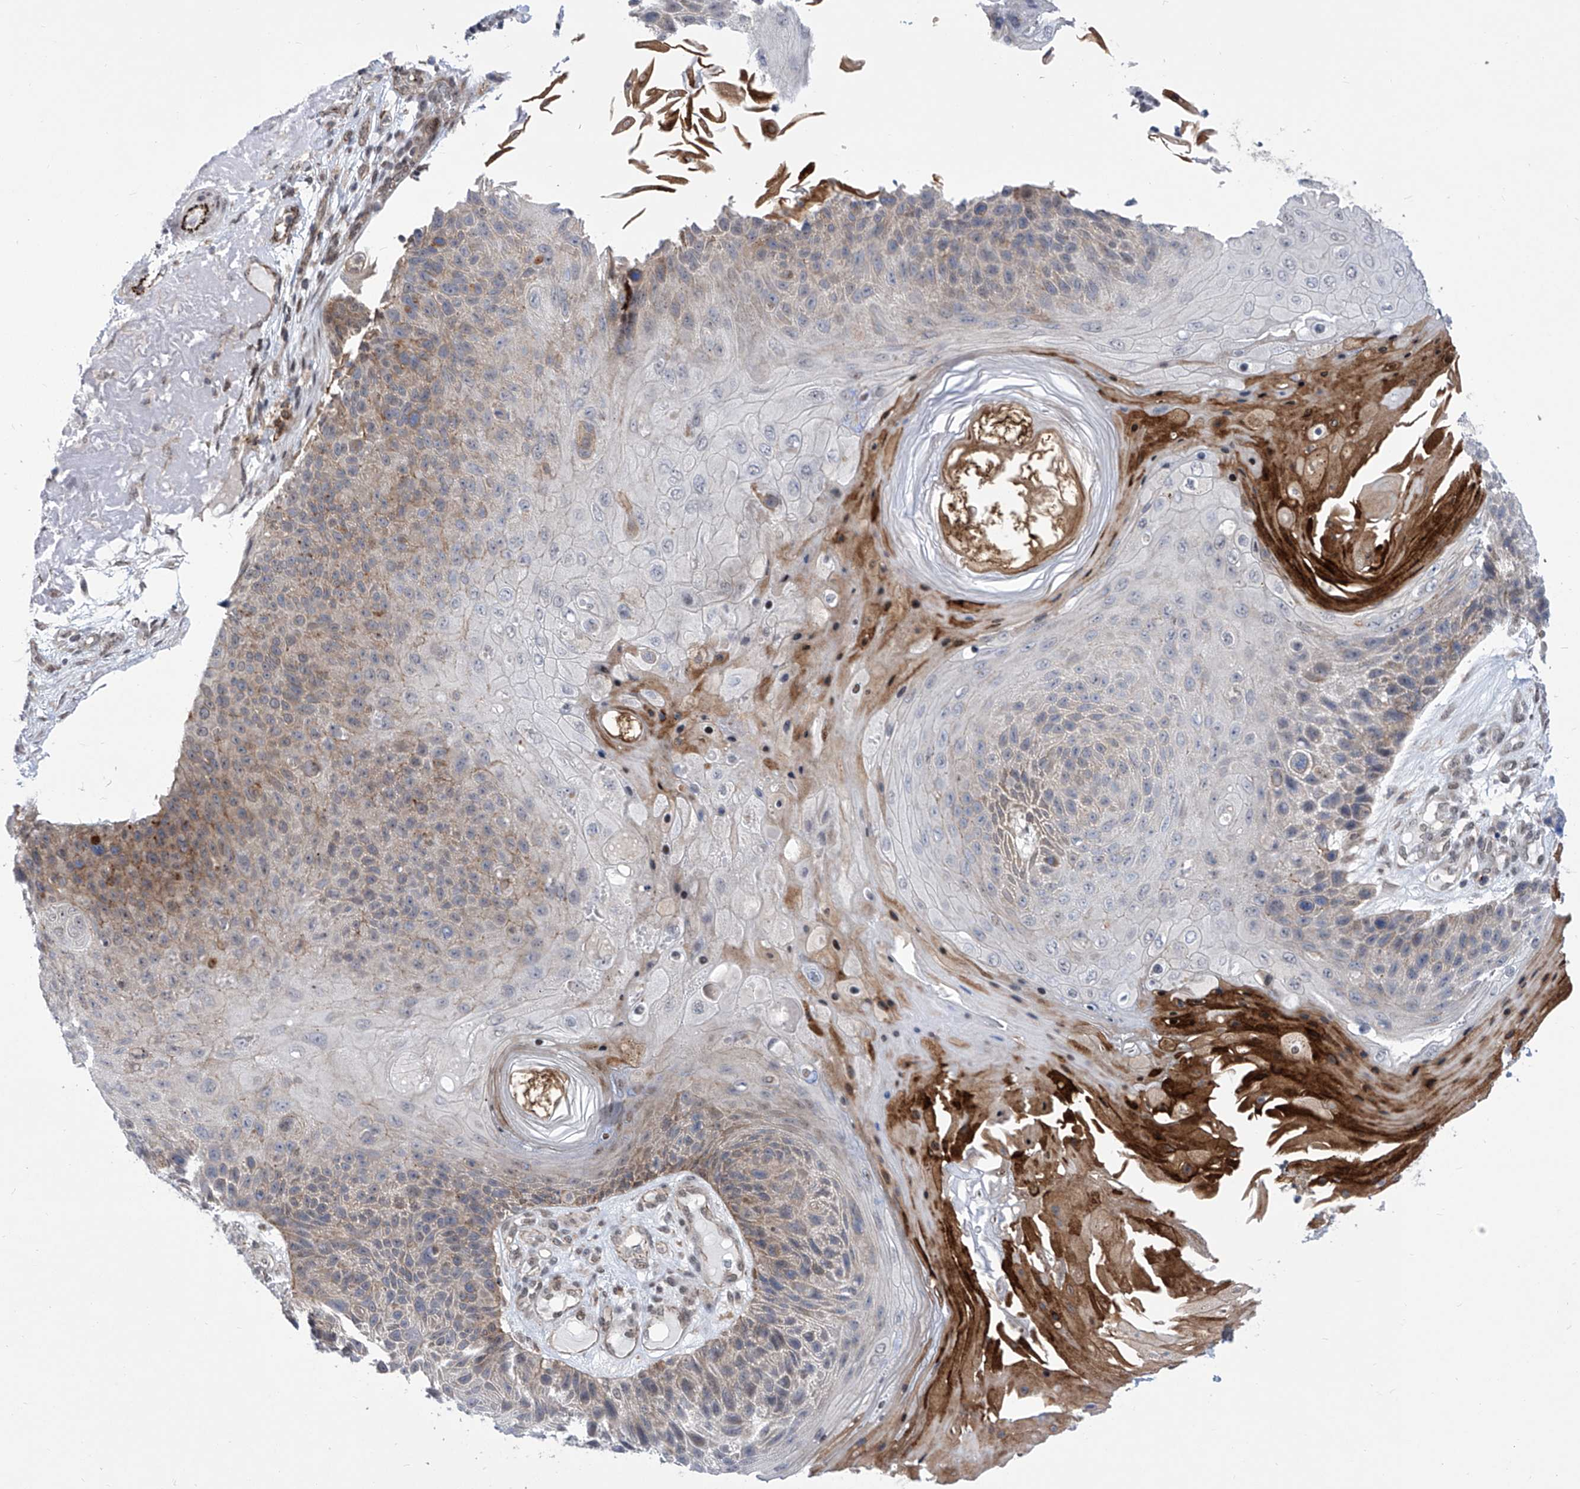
{"staining": {"intensity": "moderate", "quantity": "<25%", "location": "cytoplasmic/membranous,nuclear"}, "tissue": "skin cancer", "cell_type": "Tumor cells", "image_type": "cancer", "snomed": [{"axis": "morphology", "description": "Squamous cell carcinoma, NOS"}, {"axis": "topography", "description": "Skin"}], "caption": "A low amount of moderate cytoplasmic/membranous and nuclear expression is identified in approximately <25% of tumor cells in skin cancer tissue.", "gene": "CEP290", "patient": {"sex": "female", "age": 88}}